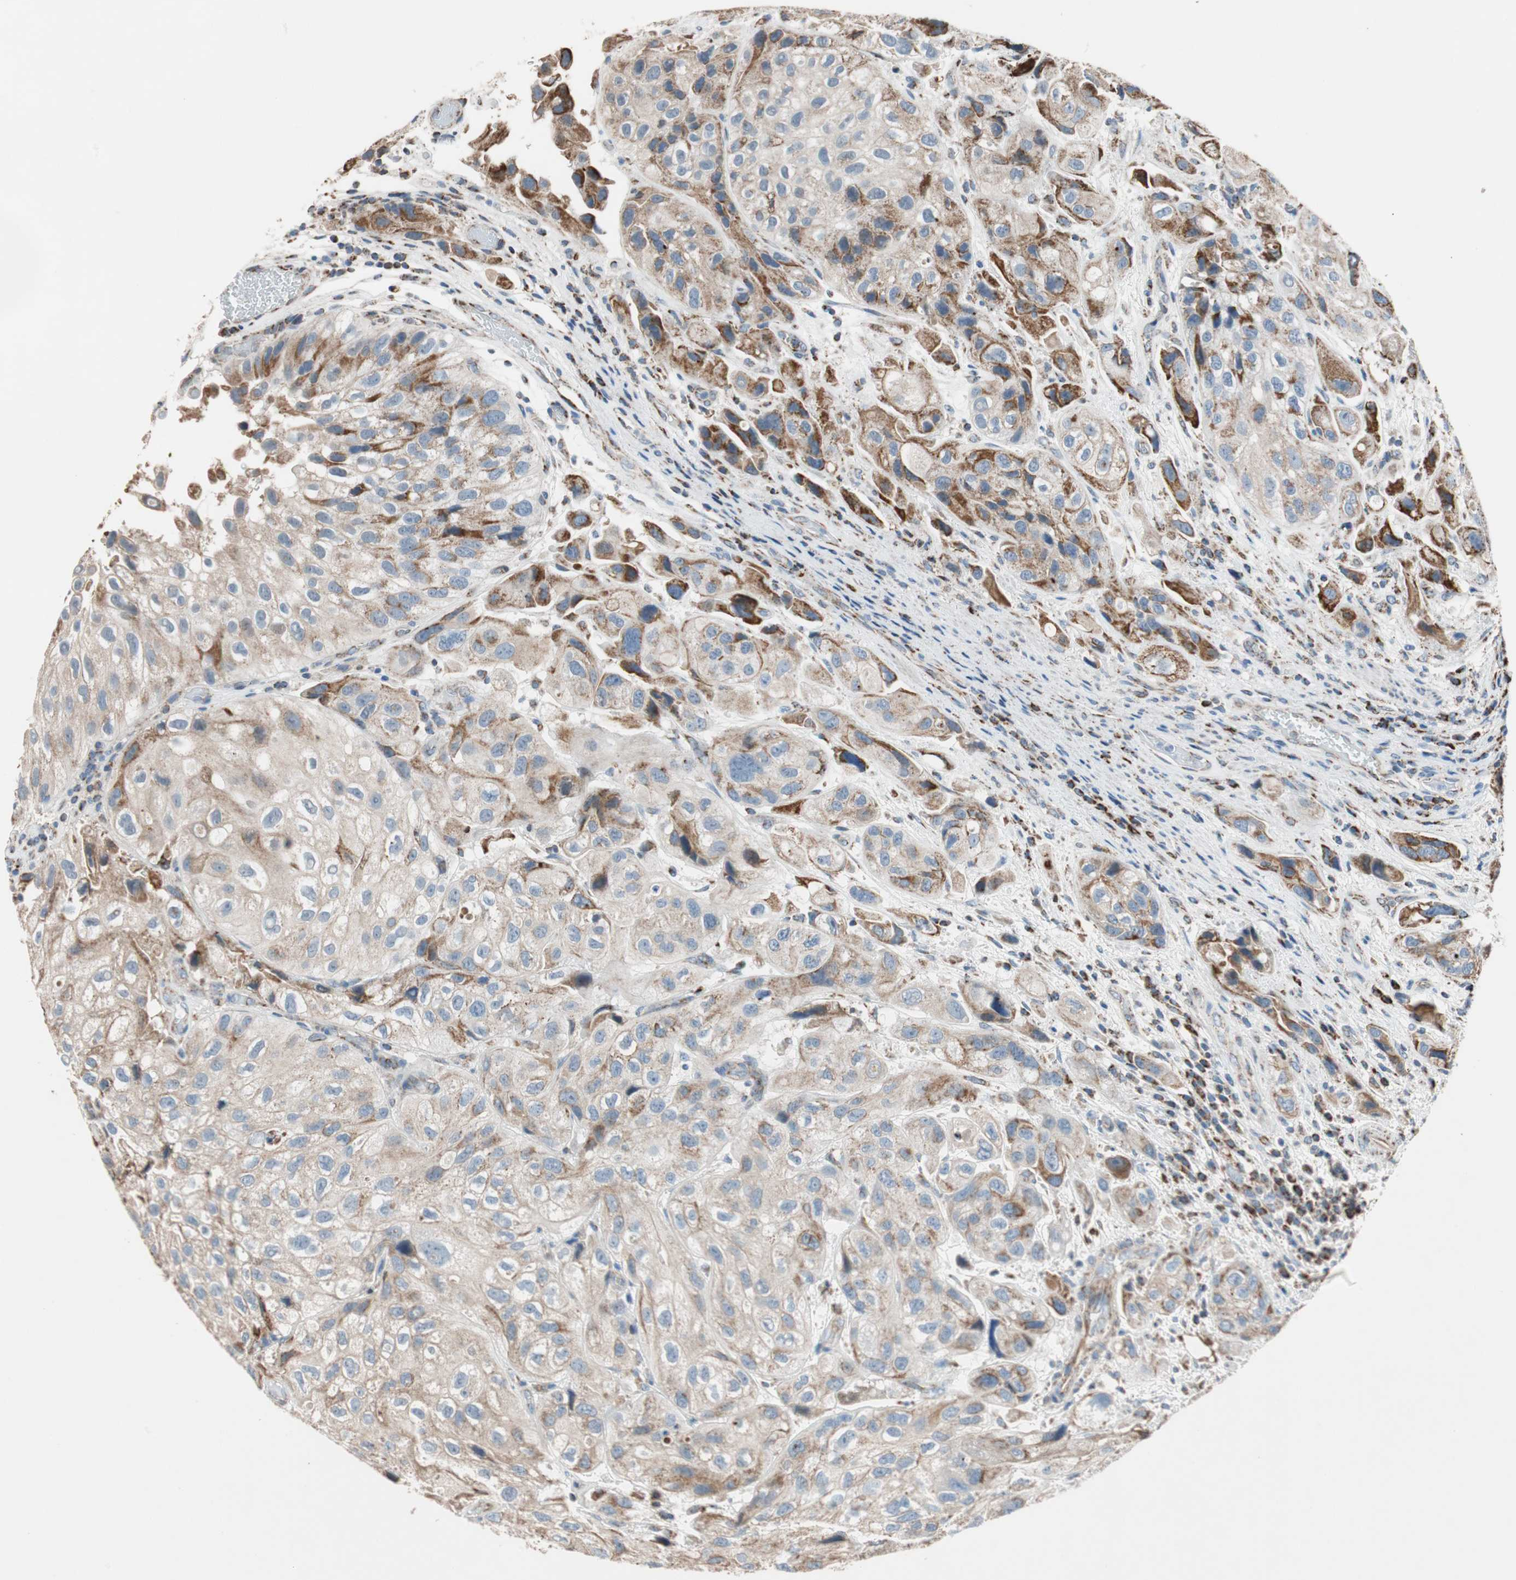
{"staining": {"intensity": "moderate", "quantity": ">75%", "location": "cytoplasmic/membranous"}, "tissue": "urothelial cancer", "cell_type": "Tumor cells", "image_type": "cancer", "snomed": [{"axis": "morphology", "description": "Urothelial carcinoma, High grade"}, {"axis": "topography", "description": "Urinary bladder"}], "caption": "Protein staining demonstrates moderate cytoplasmic/membranous positivity in about >75% of tumor cells in high-grade urothelial carcinoma.", "gene": "PCSK4", "patient": {"sex": "female", "age": 64}}